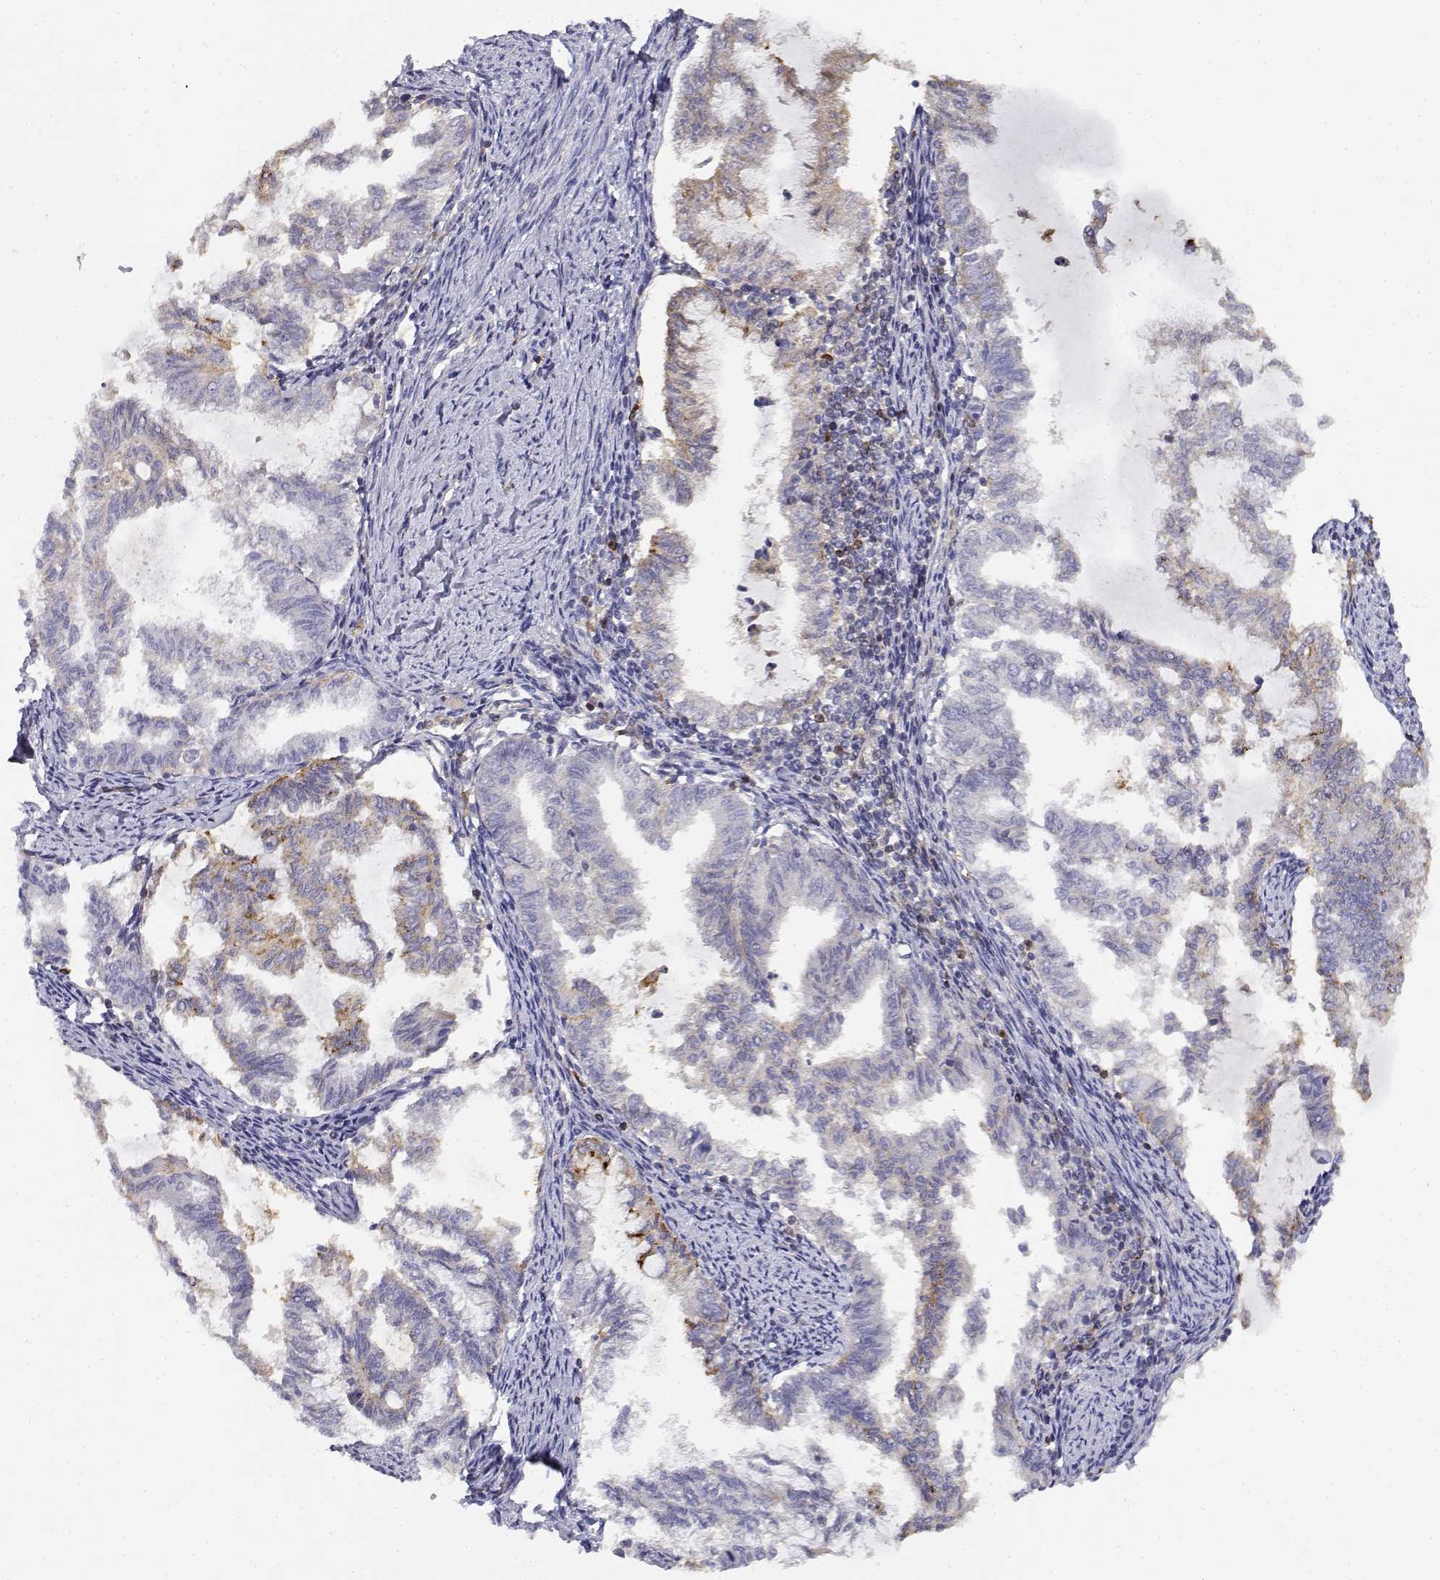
{"staining": {"intensity": "moderate", "quantity": "<25%", "location": "cytoplasmic/membranous"}, "tissue": "endometrial cancer", "cell_type": "Tumor cells", "image_type": "cancer", "snomed": [{"axis": "morphology", "description": "Adenocarcinoma, NOS"}, {"axis": "topography", "description": "Endometrium"}], "caption": "DAB immunohistochemical staining of human endometrial adenocarcinoma demonstrates moderate cytoplasmic/membranous protein staining in approximately <25% of tumor cells.", "gene": "ADA", "patient": {"sex": "female", "age": 79}}